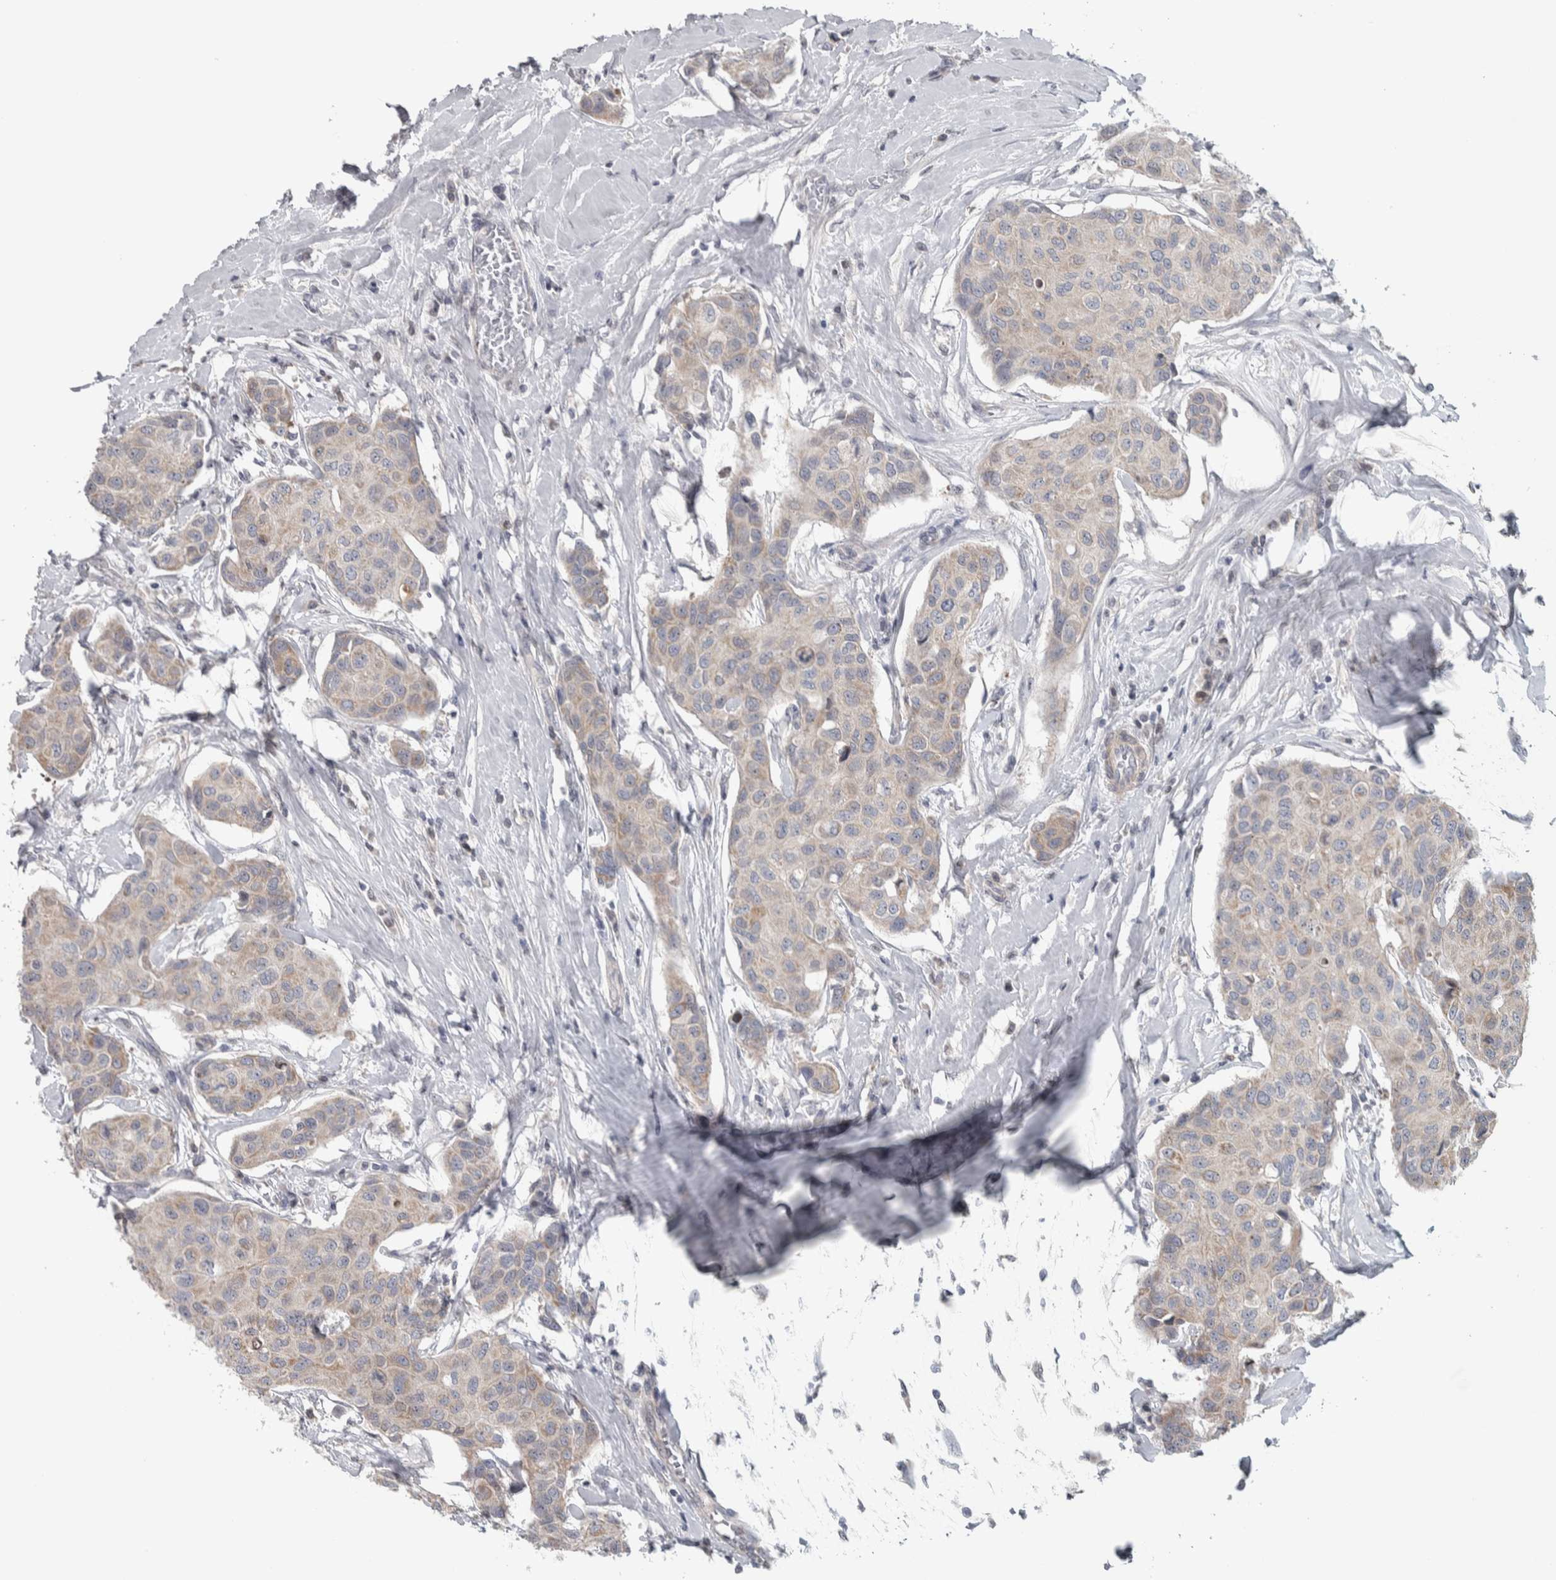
{"staining": {"intensity": "weak", "quantity": "<25%", "location": "cytoplasmic/membranous"}, "tissue": "breast cancer", "cell_type": "Tumor cells", "image_type": "cancer", "snomed": [{"axis": "morphology", "description": "Duct carcinoma"}, {"axis": "topography", "description": "Breast"}], "caption": "Histopathology image shows no significant protein expression in tumor cells of breast cancer.", "gene": "CWC27", "patient": {"sex": "female", "age": 80}}